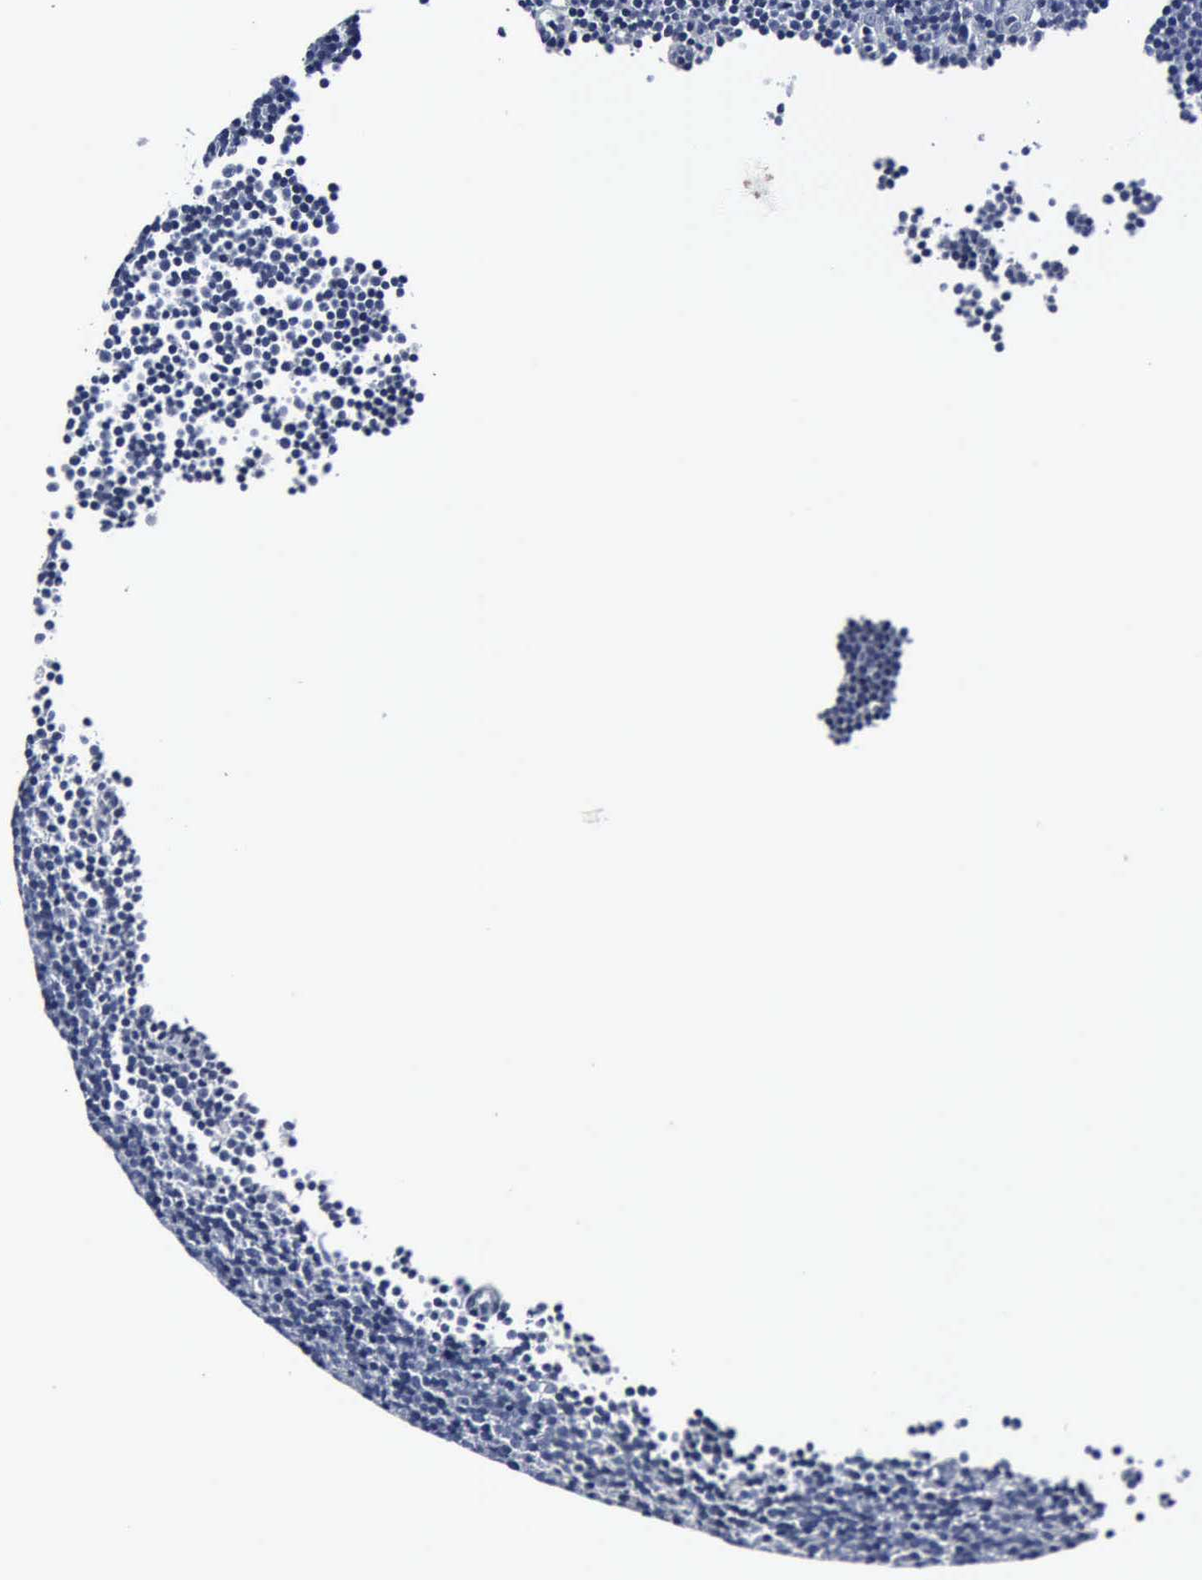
{"staining": {"intensity": "negative", "quantity": "none", "location": "none"}, "tissue": "lymphoma", "cell_type": "Tumor cells", "image_type": "cancer", "snomed": [{"axis": "morphology", "description": "Malignant lymphoma, non-Hodgkin's type, Low grade"}, {"axis": "topography", "description": "Lymph node"}], "caption": "DAB immunohistochemical staining of malignant lymphoma, non-Hodgkin's type (low-grade) displays no significant staining in tumor cells. (DAB (3,3'-diaminobenzidine) immunohistochemistry (IHC) visualized using brightfield microscopy, high magnification).", "gene": "SNAP25", "patient": {"sex": "male", "age": 57}}